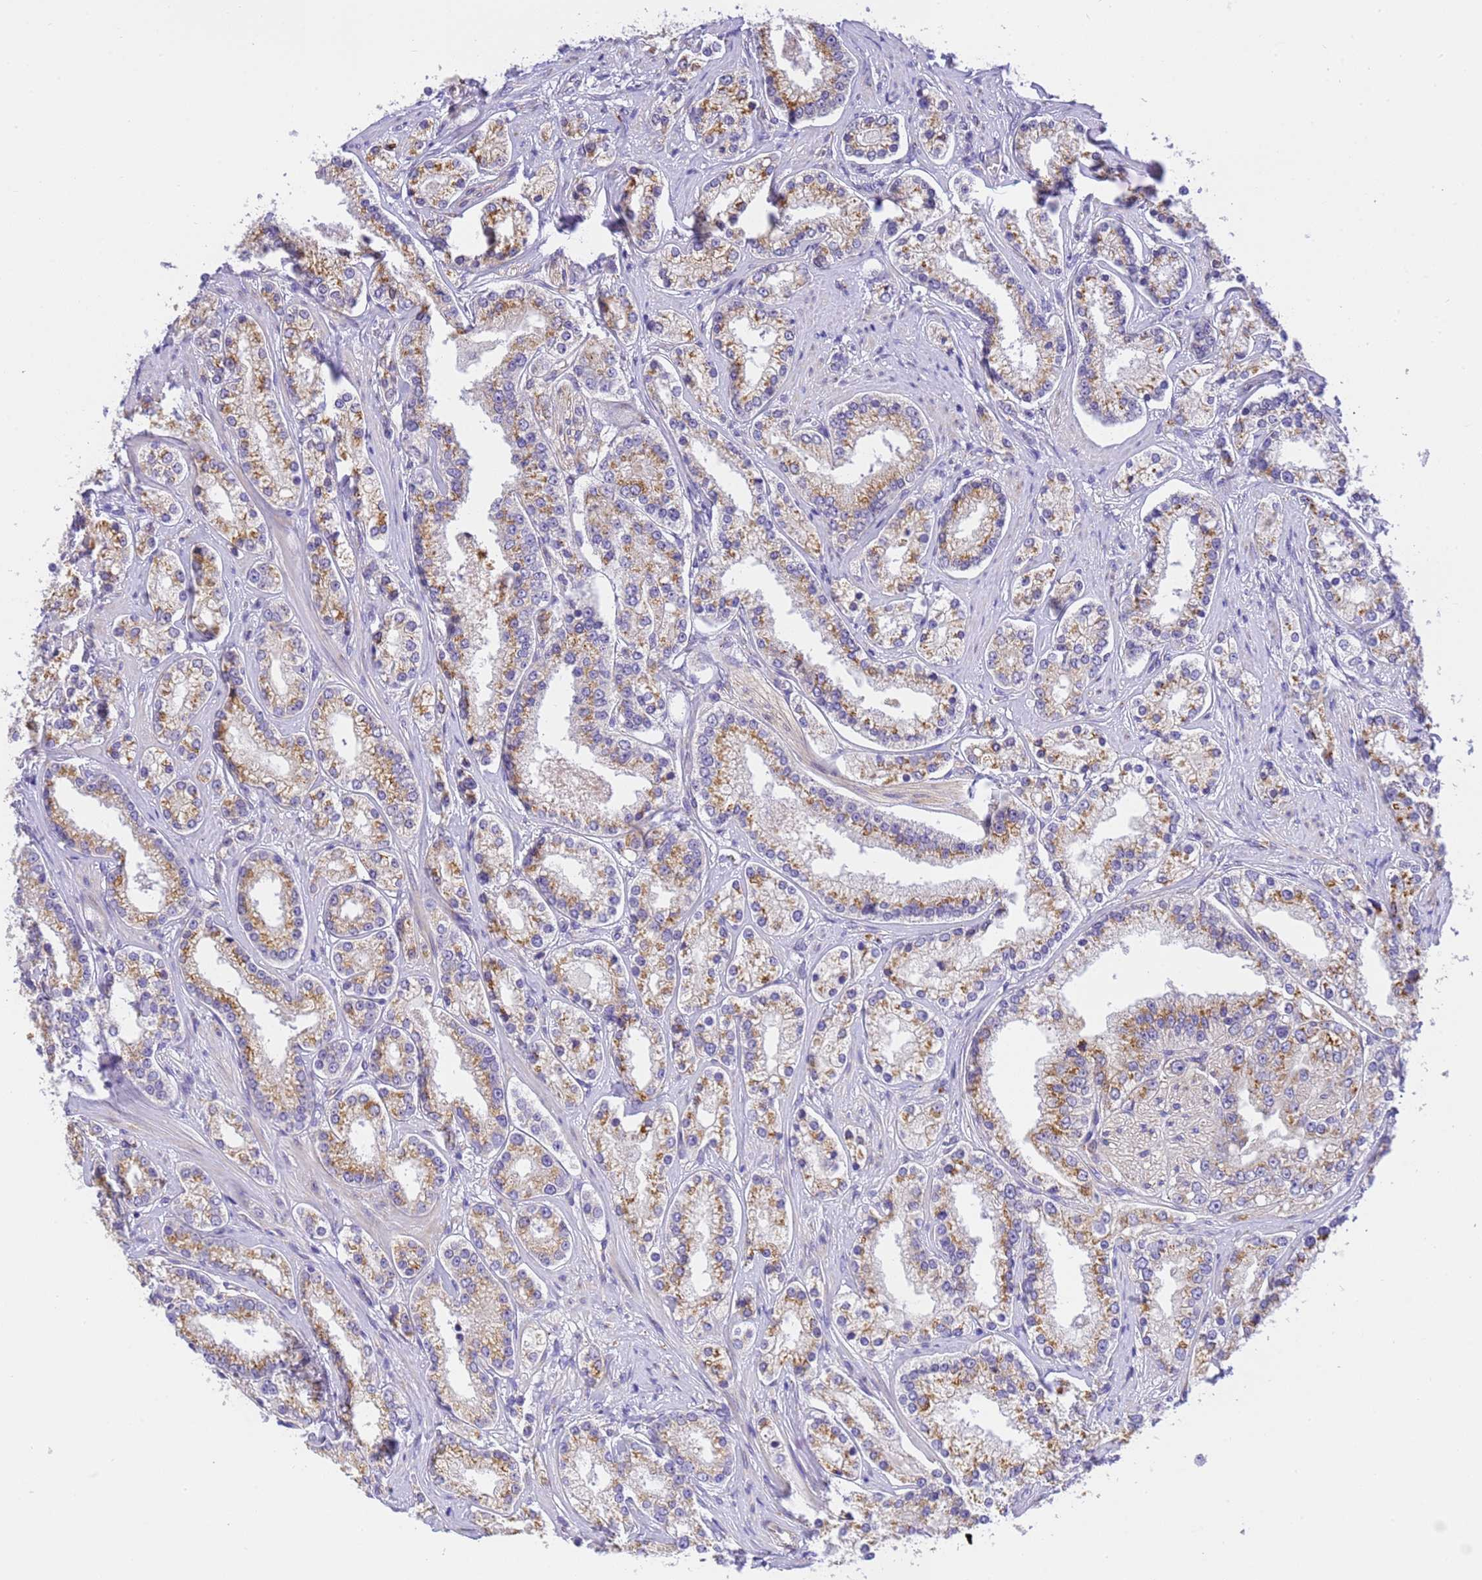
{"staining": {"intensity": "moderate", "quantity": ">75%", "location": "cytoplasmic/membranous"}, "tissue": "prostate cancer", "cell_type": "Tumor cells", "image_type": "cancer", "snomed": [{"axis": "morphology", "description": "Normal tissue, NOS"}, {"axis": "morphology", "description": "Adenocarcinoma, High grade"}, {"axis": "topography", "description": "Prostate"}], "caption": "Immunohistochemical staining of human prostate cancer displays medium levels of moderate cytoplasmic/membranous protein expression in approximately >75% of tumor cells.", "gene": "RHBDD3", "patient": {"sex": "male", "age": 83}}